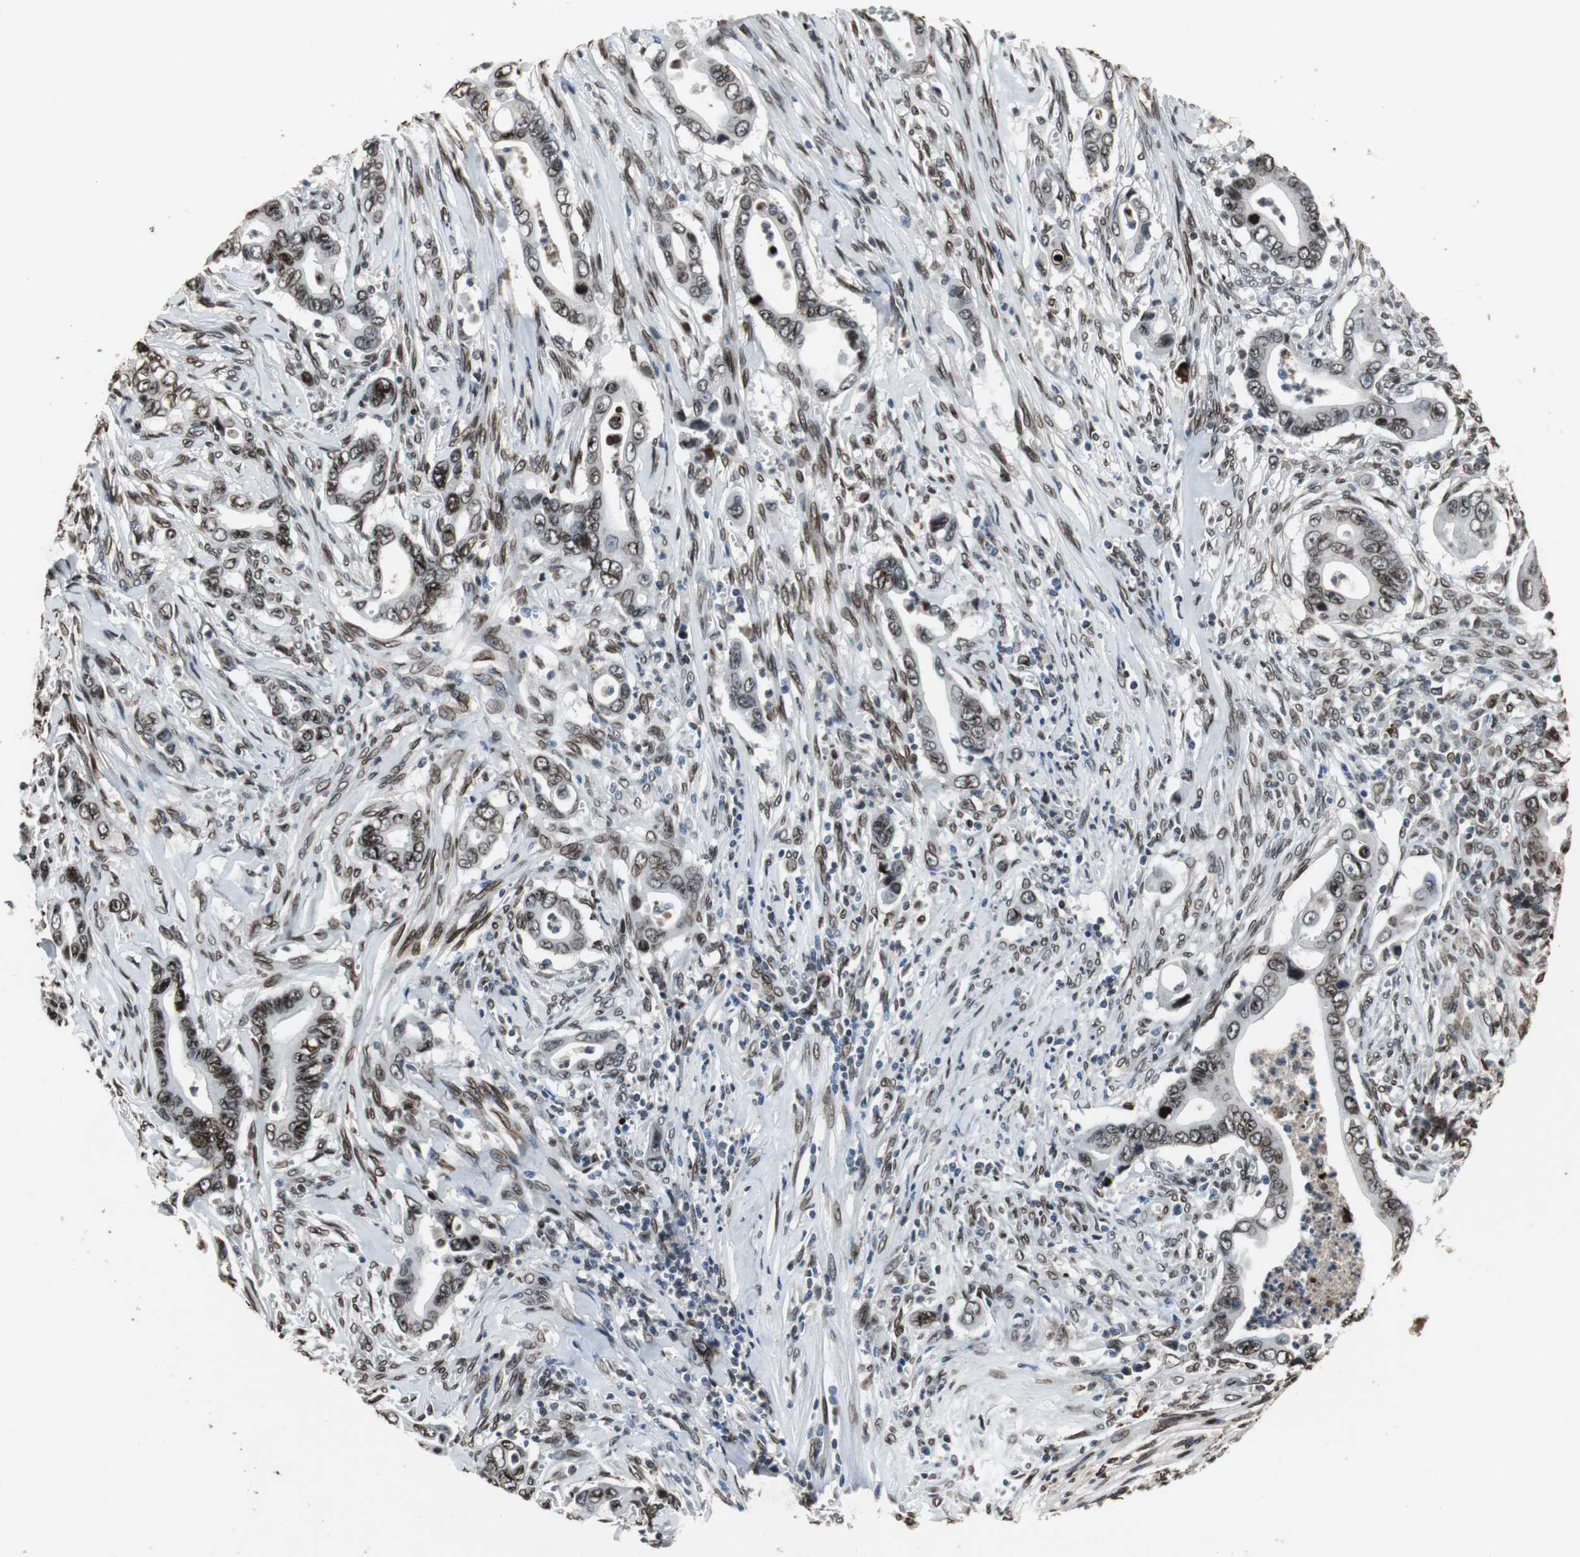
{"staining": {"intensity": "strong", "quantity": ">75%", "location": "cytoplasmic/membranous,nuclear"}, "tissue": "pancreatic cancer", "cell_type": "Tumor cells", "image_type": "cancer", "snomed": [{"axis": "morphology", "description": "Adenocarcinoma, NOS"}, {"axis": "topography", "description": "Pancreas"}], "caption": "The immunohistochemical stain labels strong cytoplasmic/membranous and nuclear expression in tumor cells of pancreatic adenocarcinoma tissue.", "gene": "LMNA", "patient": {"sex": "male", "age": 59}}